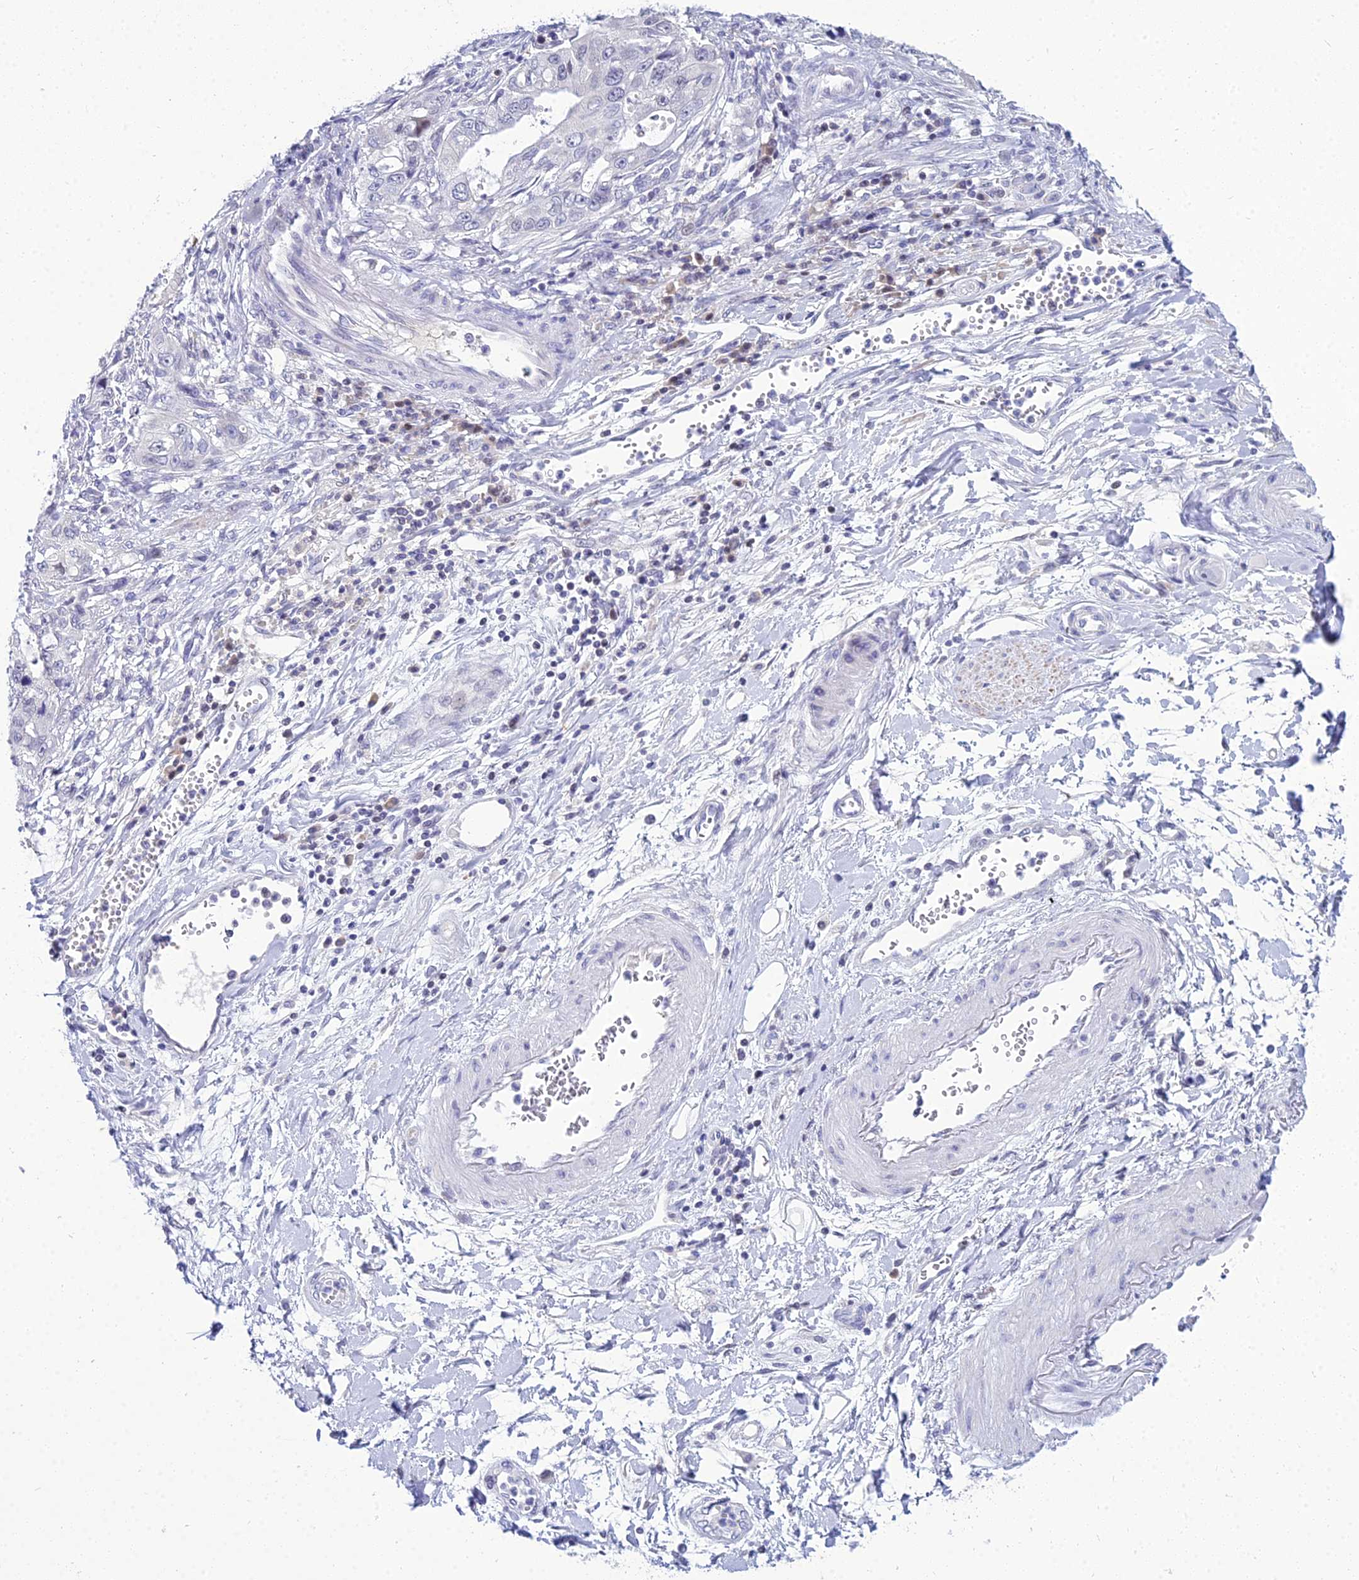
{"staining": {"intensity": "negative", "quantity": "none", "location": "none"}, "tissue": "stomach cancer", "cell_type": "Tumor cells", "image_type": "cancer", "snomed": [{"axis": "morphology", "description": "Adenocarcinoma, NOS"}, {"axis": "topography", "description": "Stomach, upper"}], "caption": "Protein analysis of stomach cancer (adenocarcinoma) shows no significant expression in tumor cells. (DAB immunohistochemistry (IHC), high magnification).", "gene": "ZMIZ1", "patient": {"sex": "female", "age": 52}}